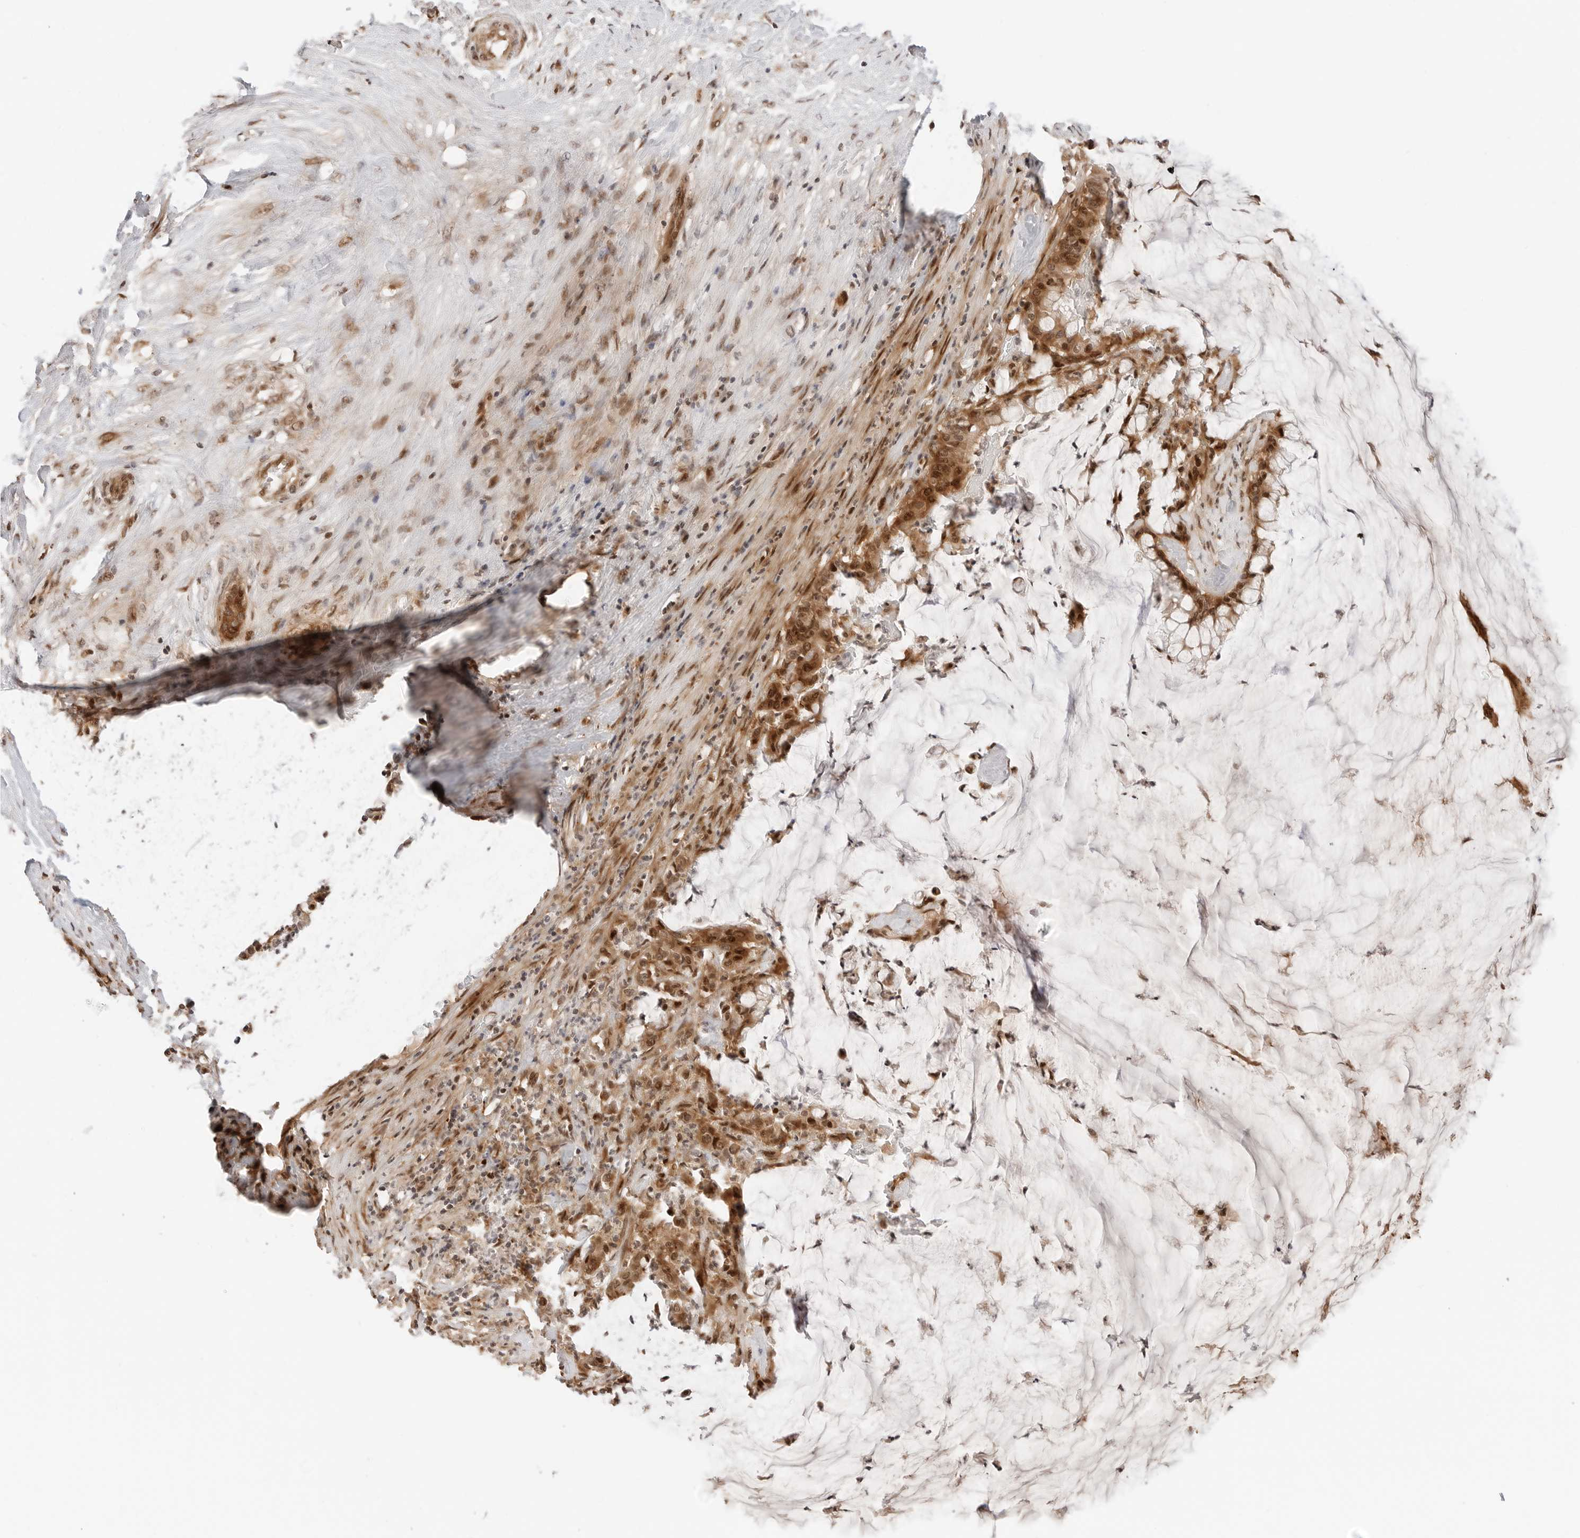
{"staining": {"intensity": "moderate", "quantity": ">75%", "location": "cytoplasmic/membranous,nuclear"}, "tissue": "pancreatic cancer", "cell_type": "Tumor cells", "image_type": "cancer", "snomed": [{"axis": "morphology", "description": "Adenocarcinoma, NOS"}, {"axis": "topography", "description": "Pancreas"}], "caption": "This image displays adenocarcinoma (pancreatic) stained with immunohistochemistry (IHC) to label a protein in brown. The cytoplasmic/membranous and nuclear of tumor cells show moderate positivity for the protein. Nuclei are counter-stained blue.", "gene": "GEM", "patient": {"sex": "male", "age": 41}}